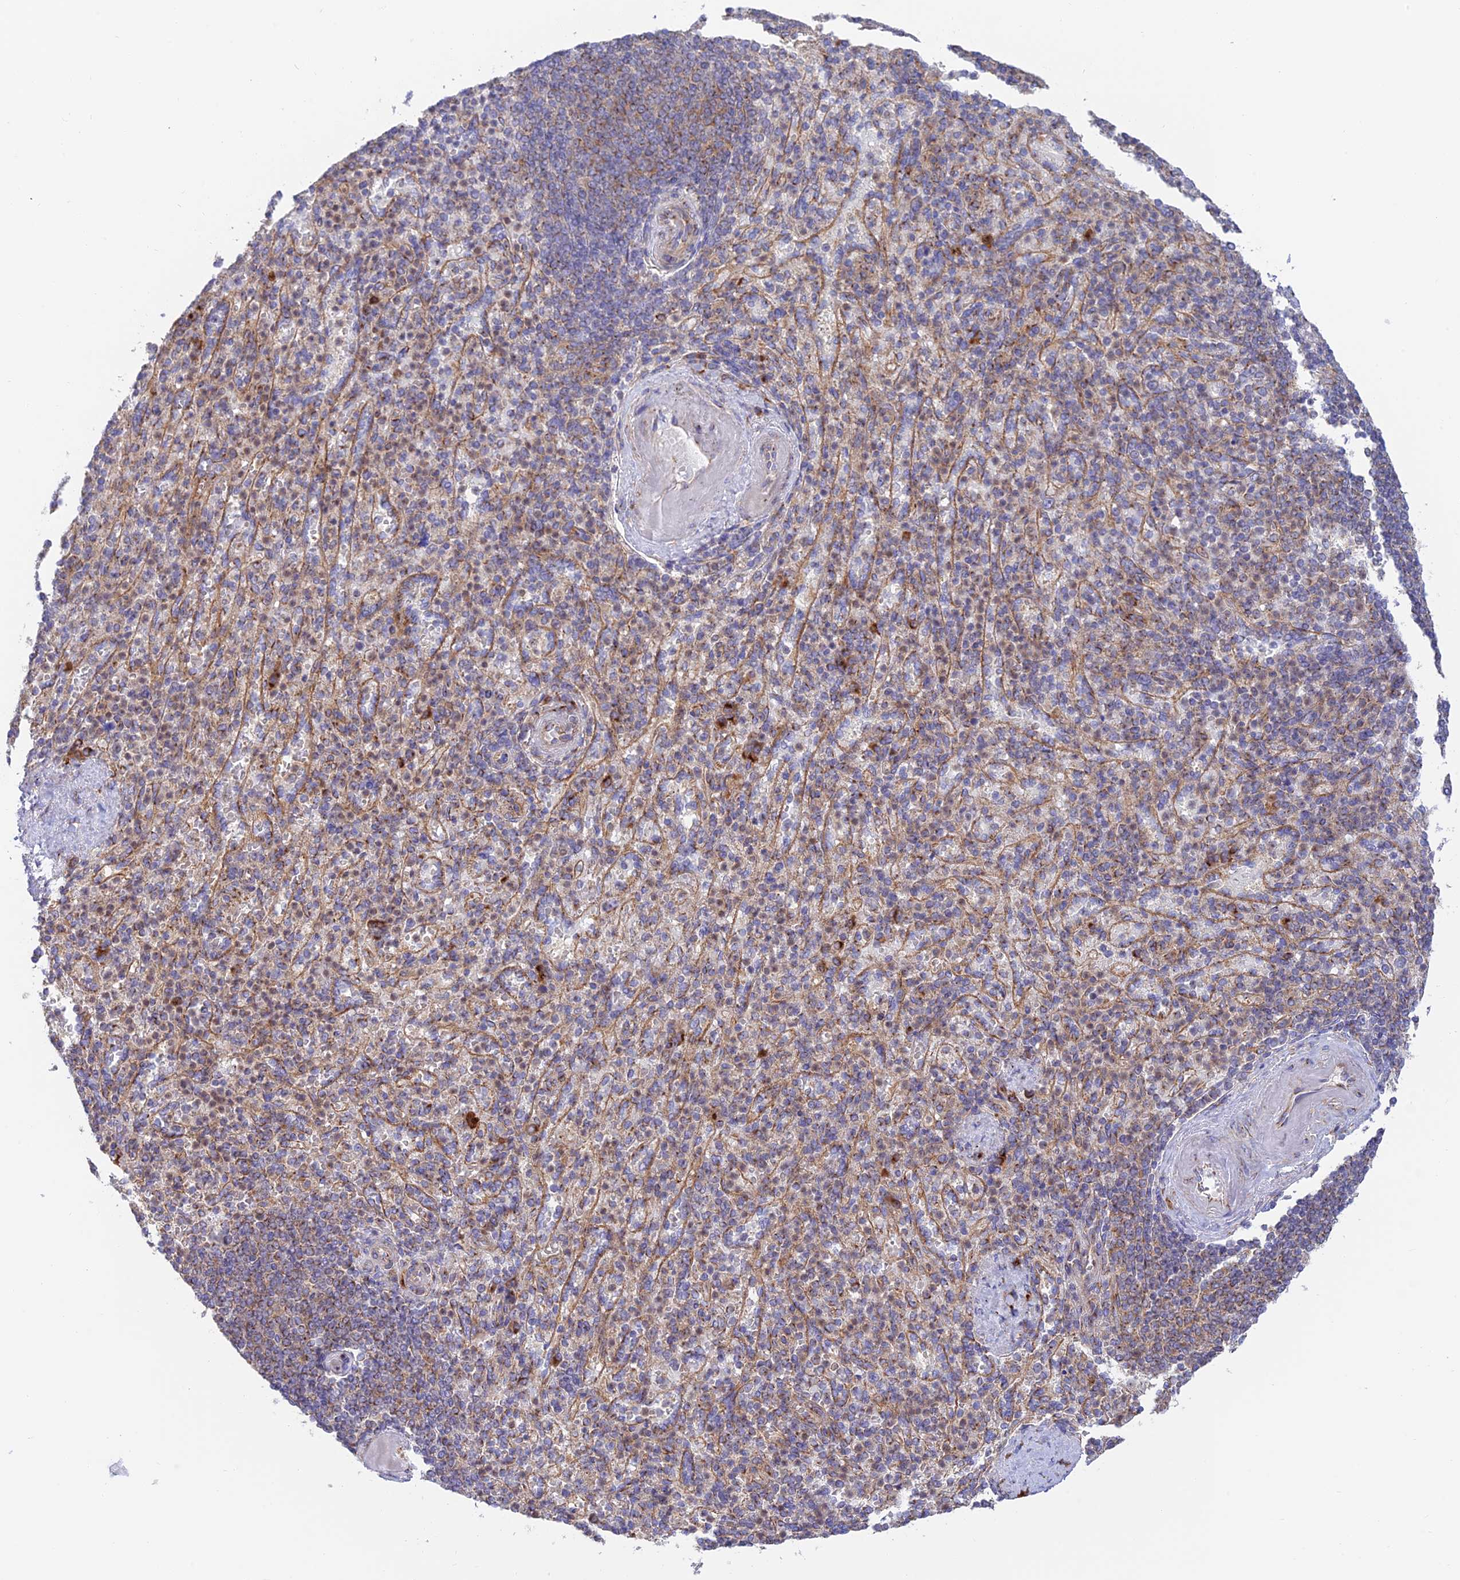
{"staining": {"intensity": "weak", "quantity": "25%-75%", "location": "cytoplasmic/membranous"}, "tissue": "spleen", "cell_type": "Cells in red pulp", "image_type": "normal", "snomed": [{"axis": "morphology", "description": "Normal tissue, NOS"}, {"axis": "topography", "description": "Spleen"}], "caption": "Cells in red pulp demonstrate weak cytoplasmic/membranous expression in about 25%-75% of cells in unremarkable spleen. The staining was performed using DAB (3,3'-diaminobenzidine) to visualize the protein expression in brown, while the nuclei were stained in blue with hematoxylin (Magnification: 20x).", "gene": "GOLGA3", "patient": {"sex": "female", "age": 74}}